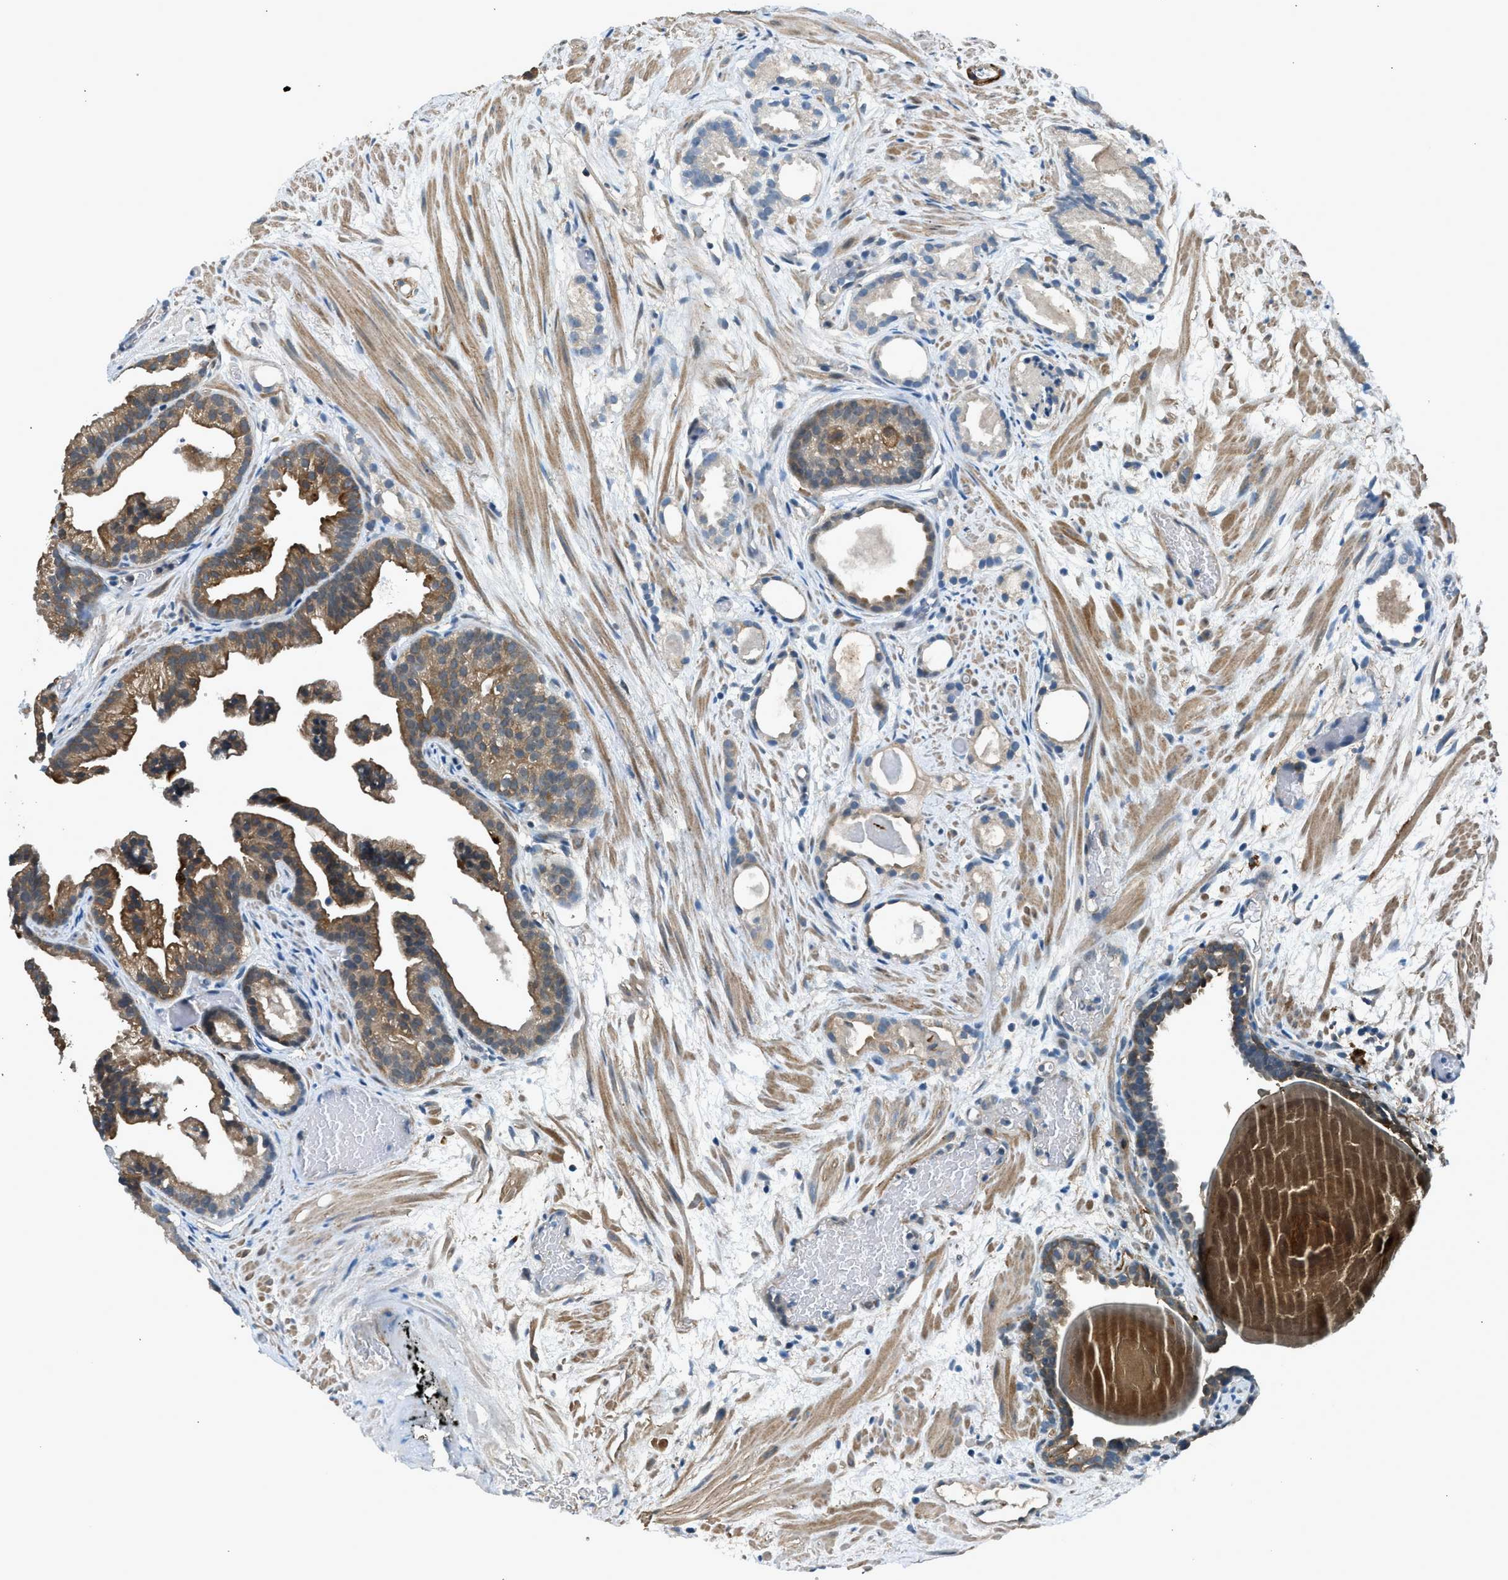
{"staining": {"intensity": "weak", "quantity": "25%-75%", "location": "cytoplasmic/membranous"}, "tissue": "prostate cancer", "cell_type": "Tumor cells", "image_type": "cancer", "snomed": [{"axis": "morphology", "description": "Adenocarcinoma, Low grade"}, {"axis": "topography", "description": "Prostate"}], "caption": "Protein expression analysis of human low-grade adenocarcinoma (prostate) reveals weak cytoplasmic/membranous staining in about 25%-75% of tumor cells. (DAB (3,3'-diaminobenzidine) = brown stain, brightfield microscopy at high magnification).", "gene": "LMLN", "patient": {"sex": "male", "age": 89}}